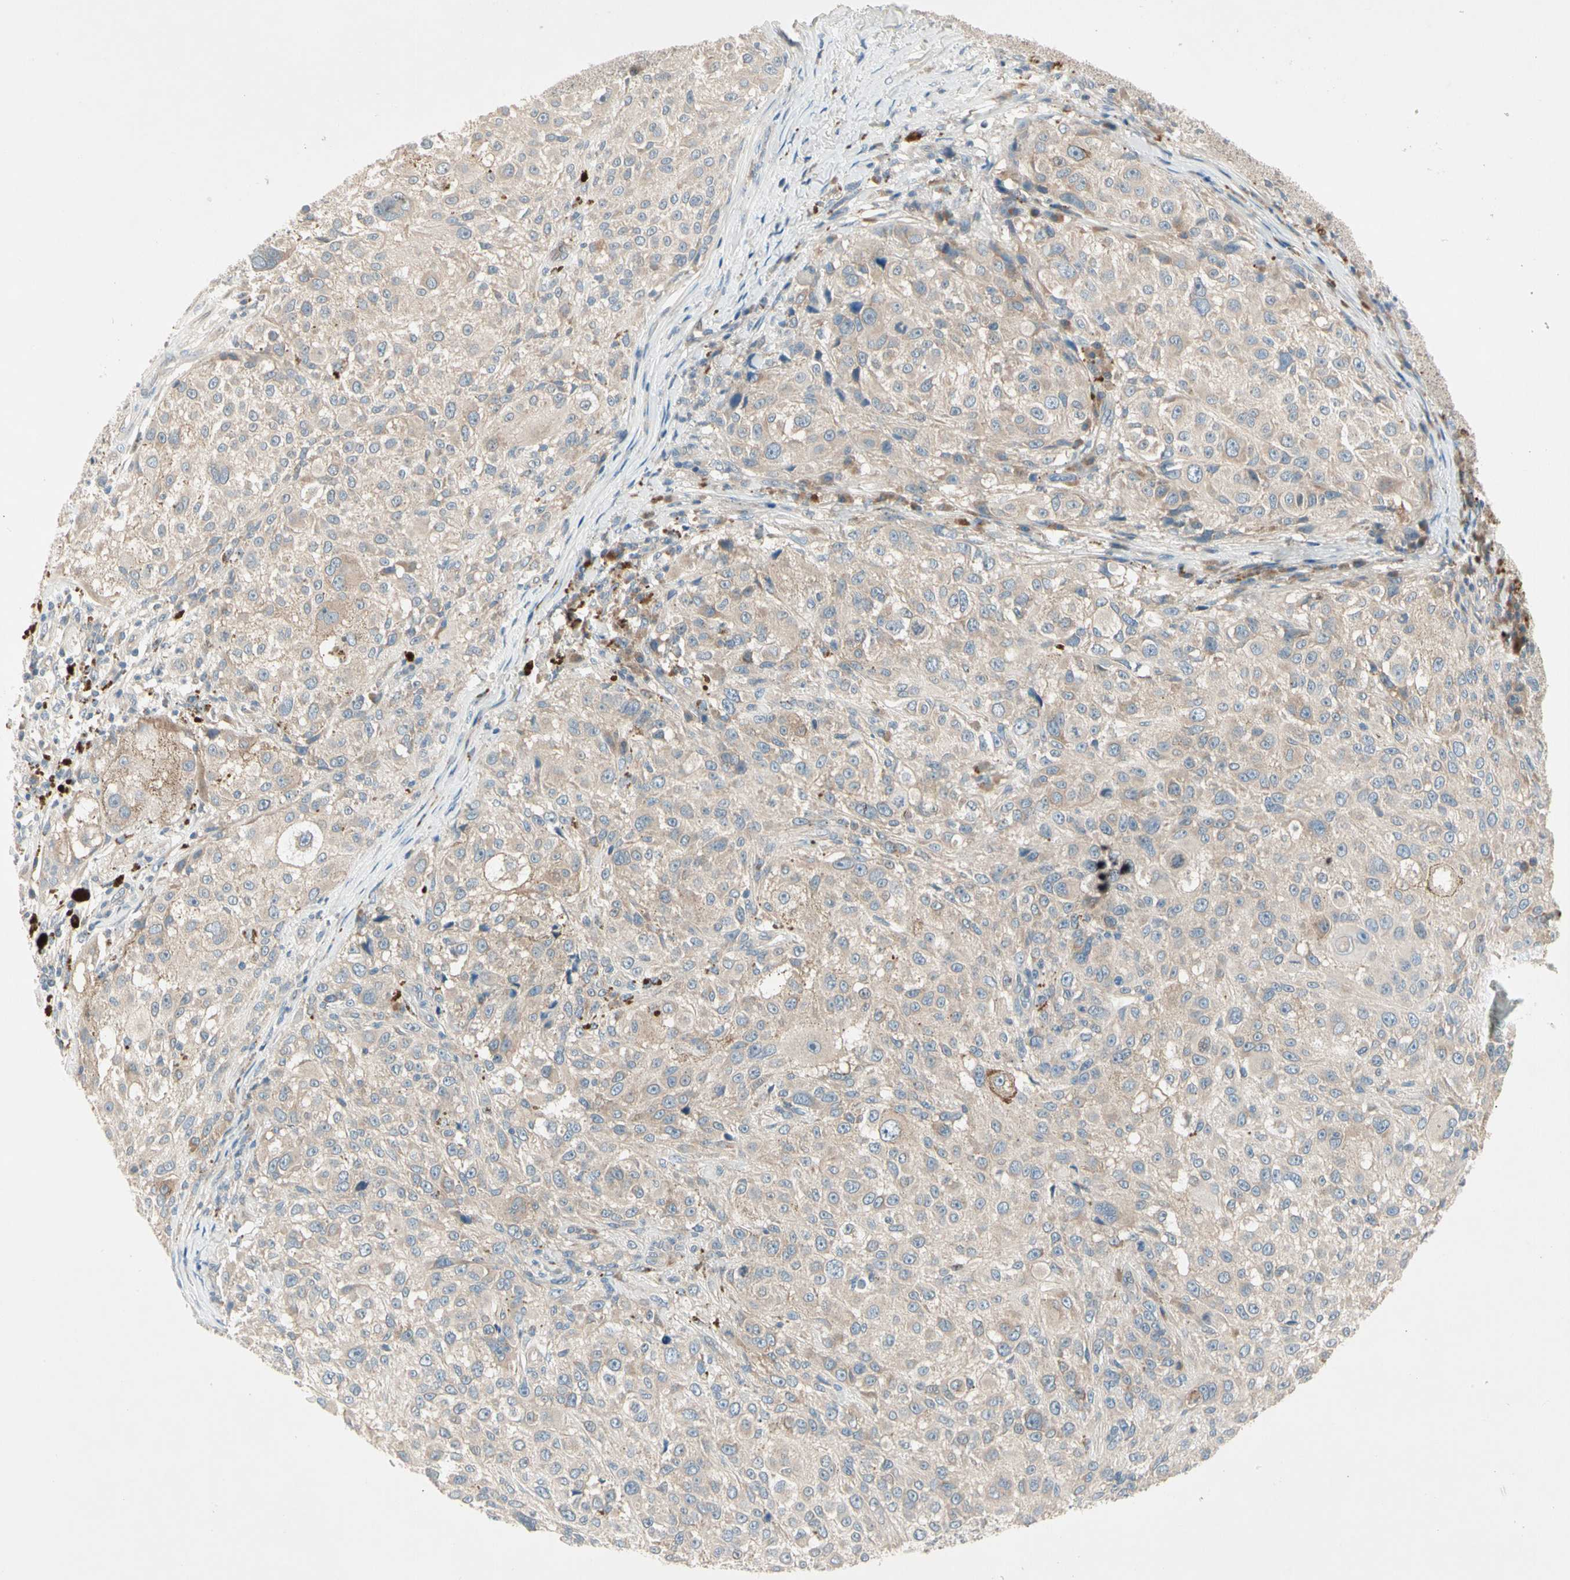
{"staining": {"intensity": "weak", "quantity": "25%-75%", "location": "cytoplasmic/membranous"}, "tissue": "melanoma", "cell_type": "Tumor cells", "image_type": "cancer", "snomed": [{"axis": "morphology", "description": "Necrosis, NOS"}, {"axis": "morphology", "description": "Malignant melanoma, NOS"}, {"axis": "topography", "description": "Skin"}], "caption": "This is an image of IHC staining of melanoma, which shows weak expression in the cytoplasmic/membranous of tumor cells.", "gene": "IL1R1", "patient": {"sex": "female", "age": 87}}